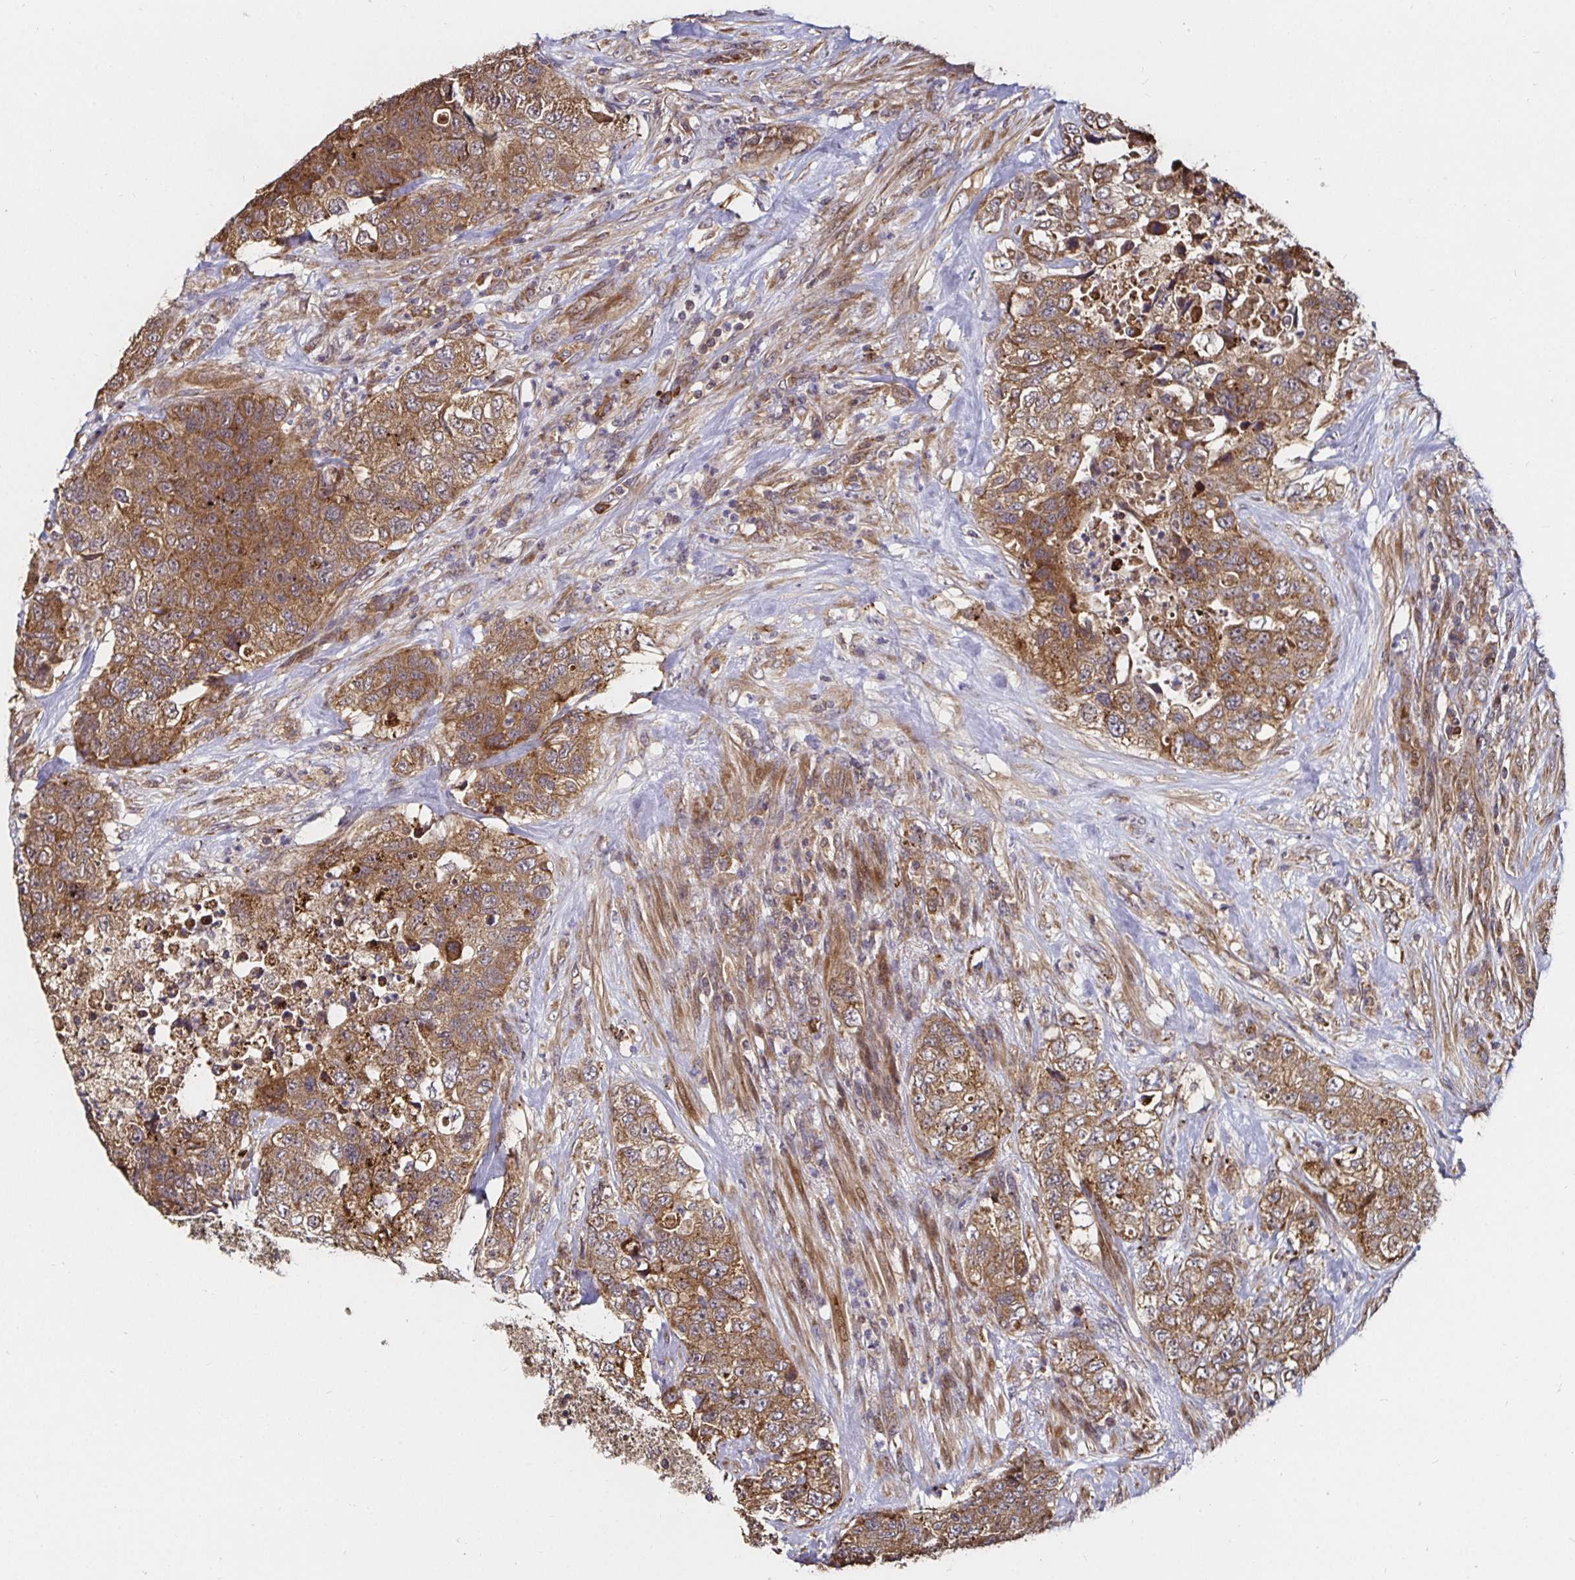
{"staining": {"intensity": "moderate", "quantity": ">75%", "location": "cytoplasmic/membranous"}, "tissue": "urothelial cancer", "cell_type": "Tumor cells", "image_type": "cancer", "snomed": [{"axis": "morphology", "description": "Urothelial carcinoma, High grade"}, {"axis": "topography", "description": "Urinary bladder"}], "caption": "DAB immunohistochemical staining of human urothelial cancer shows moderate cytoplasmic/membranous protein expression in approximately >75% of tumor cells.", "gene": "MLST8", "patient": {"sex": "female", "age": 78}}